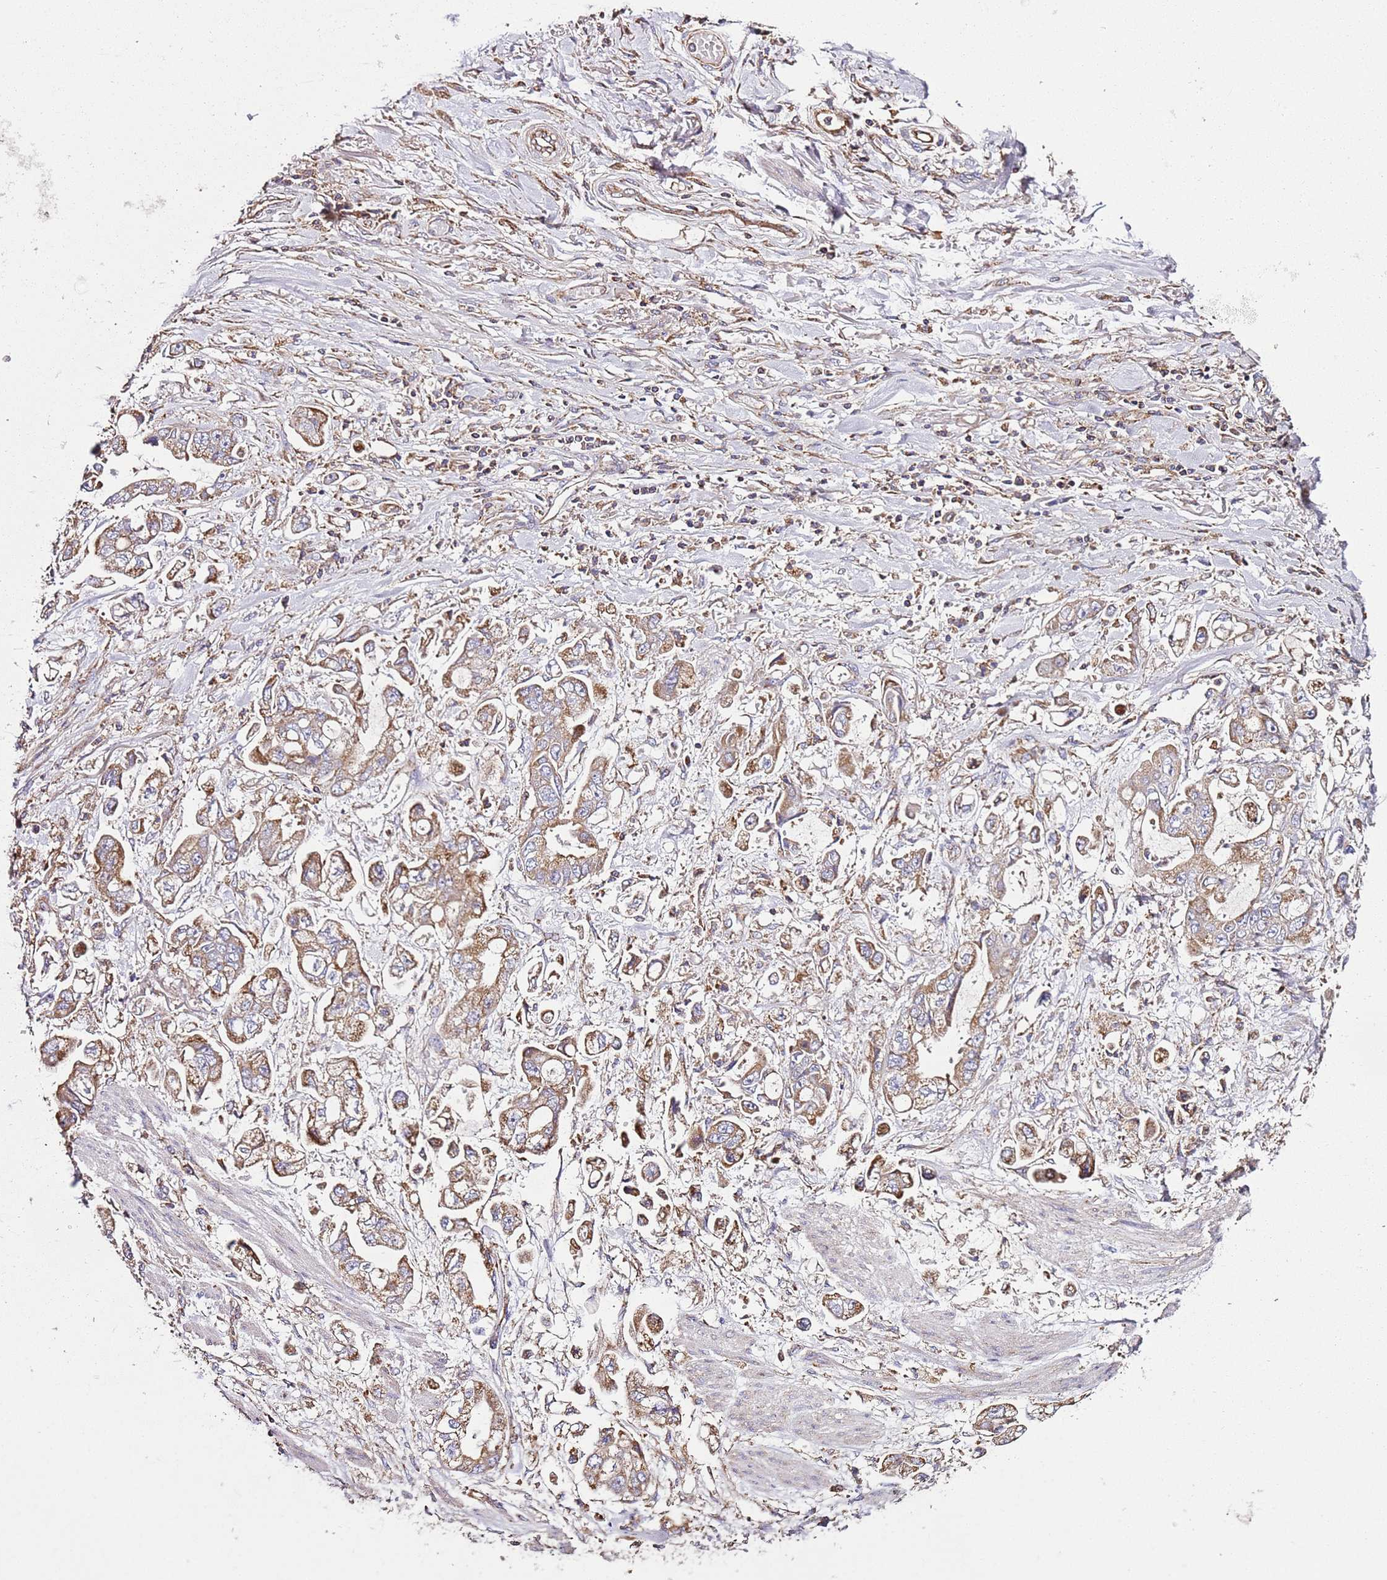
{"staining": {"intensity": "moderate", "quantity": ">75%", "location": "cytoplasmic/membranous"}, "tissue": "stomach cancer", "cell_type": "Tumor cells", "image_type": "cancer", "snomed": [{"axis": "morphology", "description": "Adenocarcinoma, NOS"}, {"axis": "topography", "description": "Stomach"}], "caption": "Adenocarcinoma (stomach) tissue exhibits moderate cytoplasmic/membranous expression in approximately >75% of tumor cells, visualized by immunohistochemistry.", "gene": "RMND5A", "patient": {"sex": "male", "age": 62}}